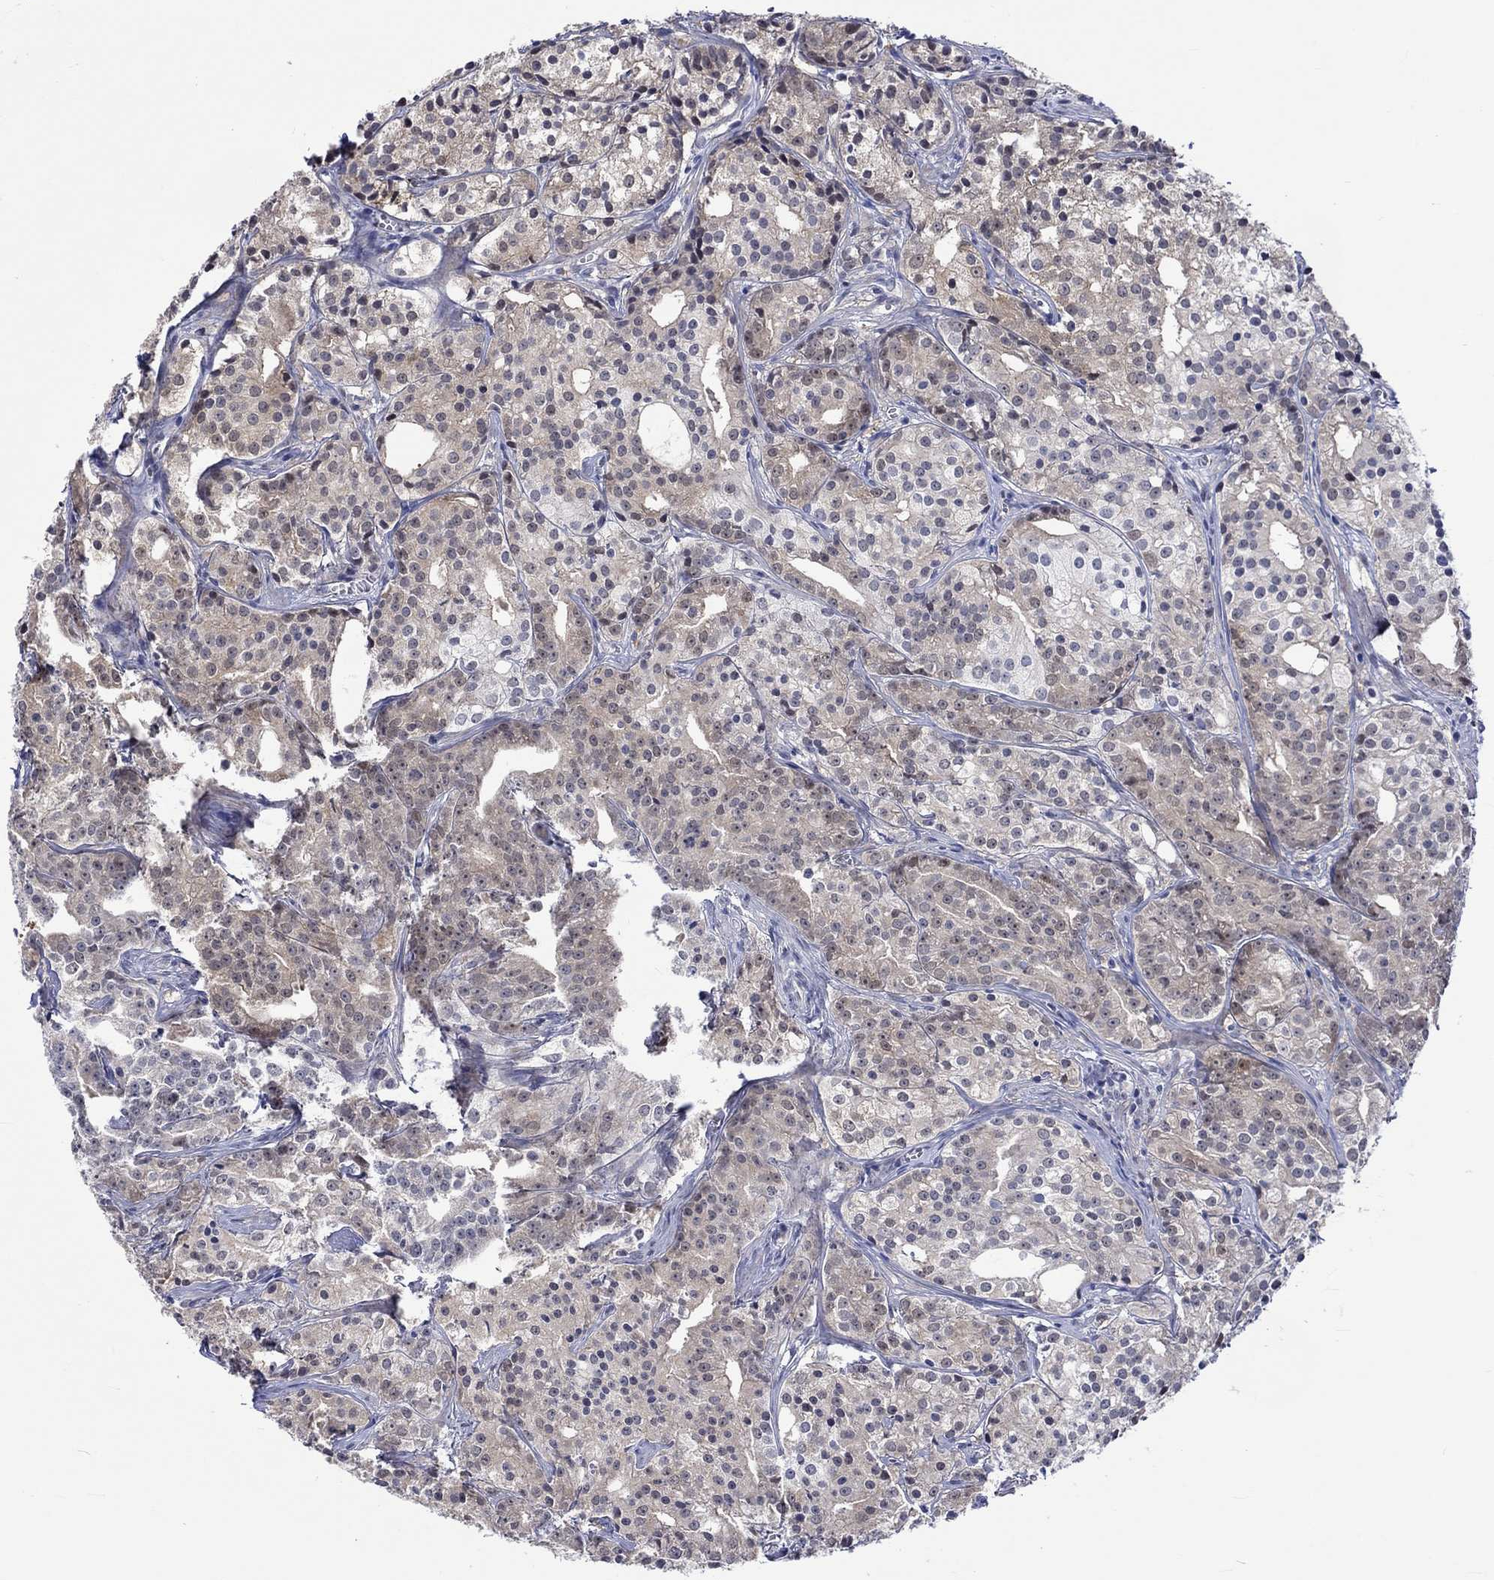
{"staining": {"intensity": "weak", "quantity": "25%-75%", "location": "cytoplasmic/membranous"}, "tissue": "prostate cancer", "cell_type": "Tumor cells", "image_type": "cancer", "snomed": [{"axis": "morphology", "description": "Adenocarcinoma, Medium grade"}, {"axis": "topography", "description": "Prostate"}], "caption": "This is a photomicrograph of immunohistochemistry staining of prostate cancer (adenocarcinoma (medium-grade)), which shows weak staining in the cytoplasmic/membranous of tumor cells.", "gene": "E2F8", "patient": {"sex": "male", "age": 74}}